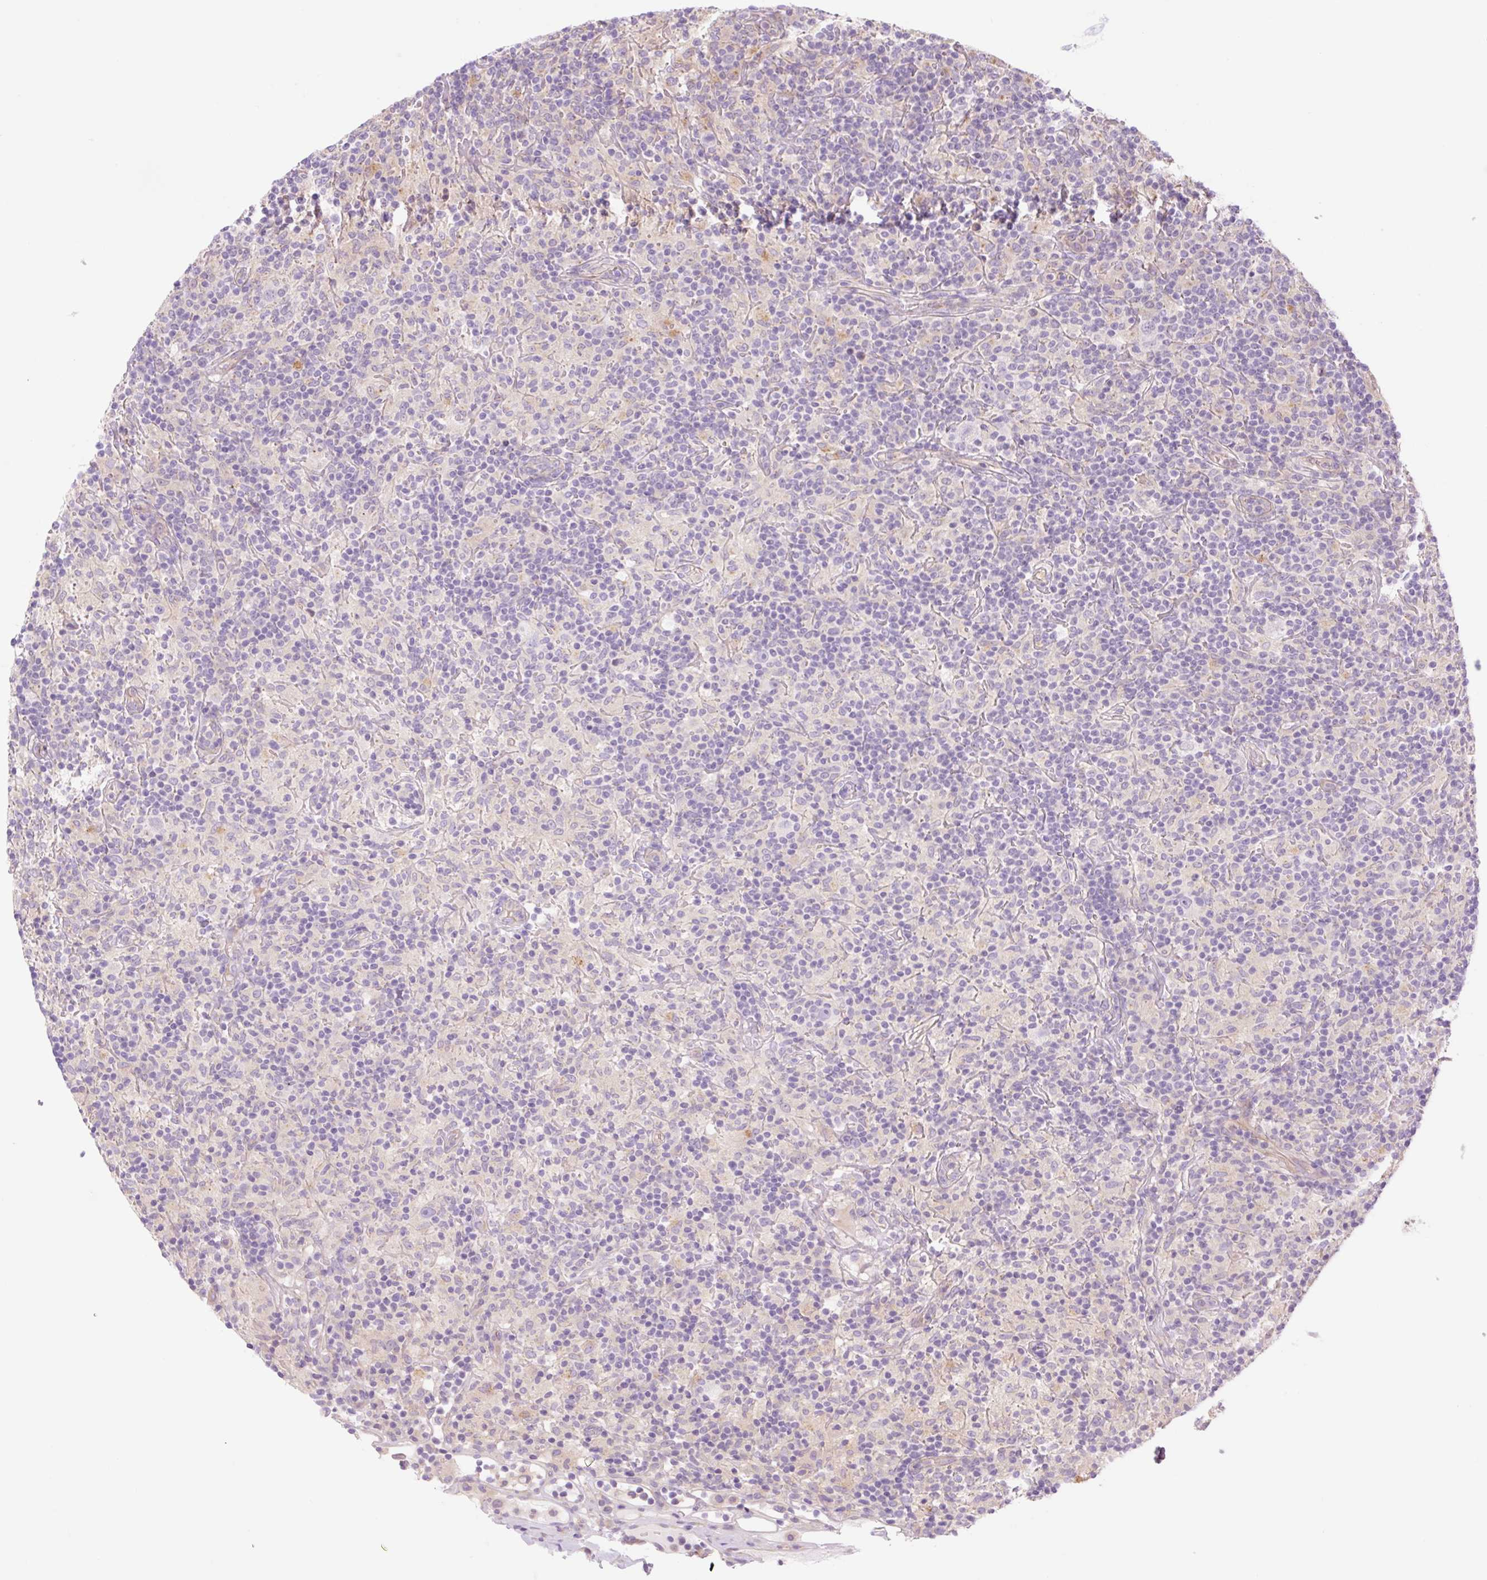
{"staining": {"intensity": "negative", "quantity": "none", "location": "none"}, "tissue": "lymphoma", "cell_type": "Tumor cells", "image_type": "cancer", "snomed": [{"axis": "morphology", "description": "Hodgkin's disease, NOS"}, {"axis": "topography", "description": "Lymph node"}], "caption": "Lymphoma was stained to show a protein in brown. There is no significant positivity in tumor cells. (DAB IHC with hematoxylin counter stain).", "gene": "NLRP5", "patient": {"sex": "male", "age": 70}}